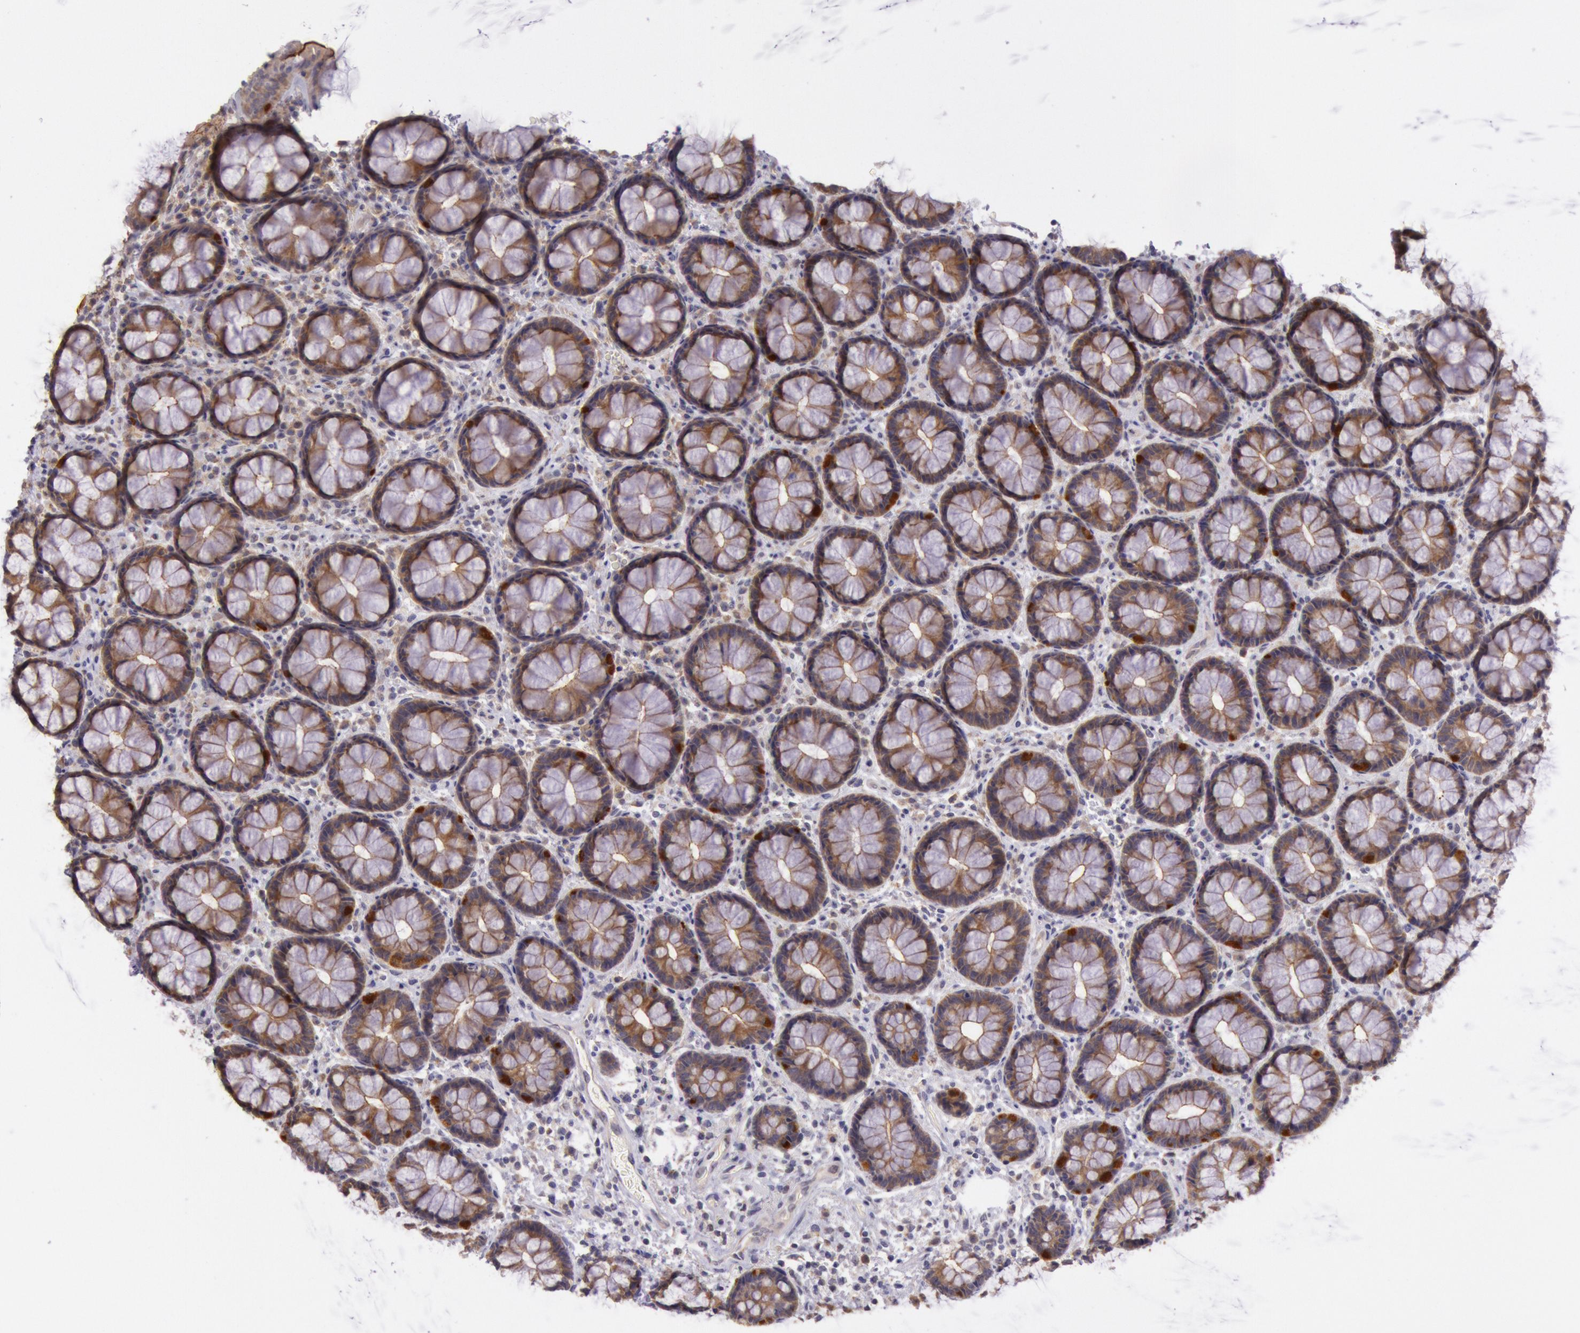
{"staining": {"intensity": "moderate", "quantity": ">75%", "location": "cytoplasmic/membranous"}, "tissue": "rectum", "cell_type": "Glandular cells", "image_type": "normal", "snomed": [{"axis": "morphology", "description": "Normal tissue, NOS"}, {"axis": "topography", "description": "Rectum"}], "caption": "Glandular cells exhibit medium levels of moderate cytoplasmic/membranous staining in about >75% of cells in normal rectum.", "gene": "CDK16", "patient": {"sex": "male", "age": 92}}